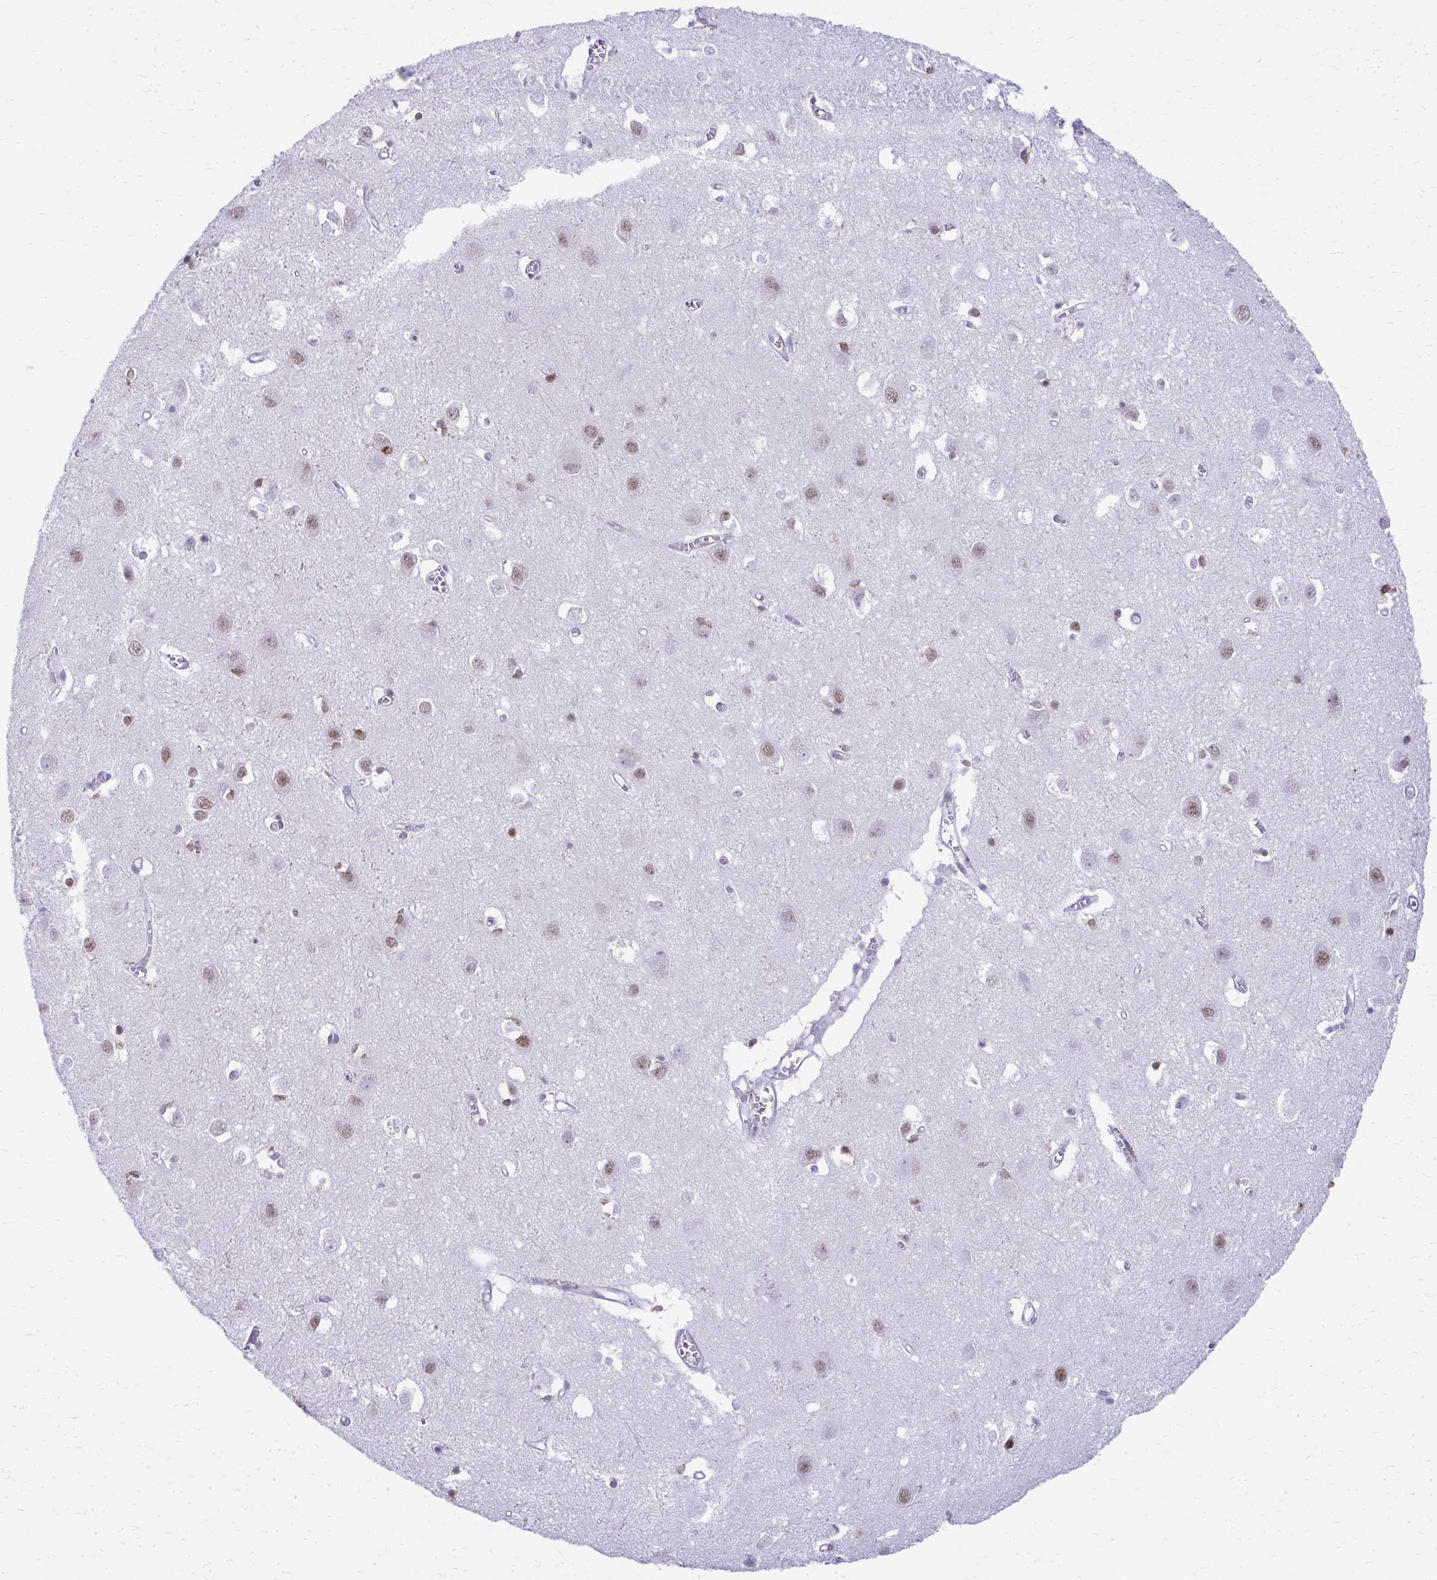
{"staining": {"intensity": "negative", "quantity": "none", "location": "none"}, "tissue": "cerebral cortex", "cell_type": "Endothelial cells", "image_type": "normal", "snomed": [{"axis": "morphology", "description": "Normal tissue, NOS"}, {"axis": "topography", "description": "Cerebral cortex"}], "caption": "This is an immunohistochemistry photomicrograph of unremarkable cerebral cortex. There is no staining in endothelial cells.", "gene": "GLDN", "patient": {"sex": "male", "age": 70}}